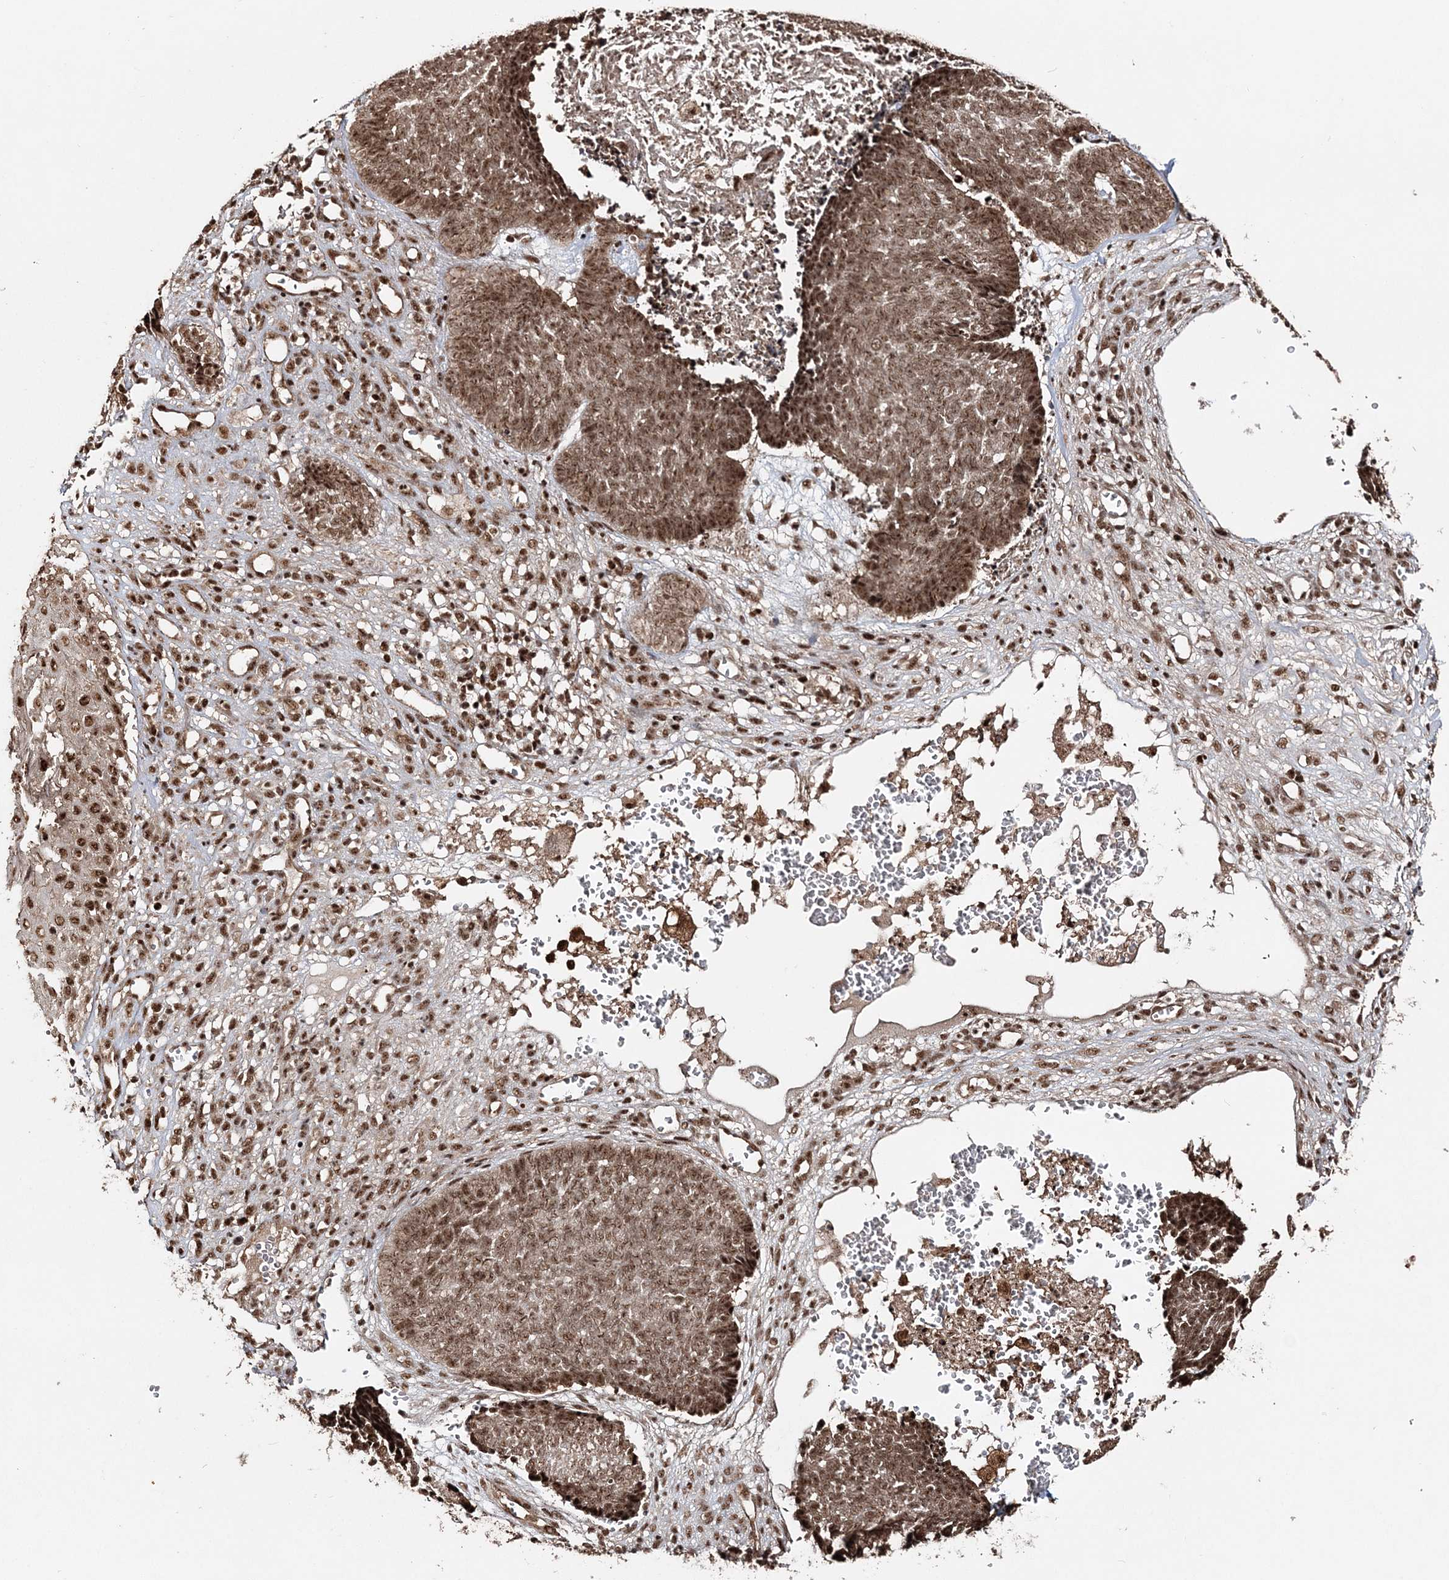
{"staining": {"intensity": "moderate", "quantity": ">75%", "location": "nuclear"}, "tissue": "skin cancer", "cell_type": "Tumor cells", "image_type": "cancer", "snomed": [{"axis": "morphology", "description": "Basal cell carcinoma"}, {"axis": "topography", "description": "Skin"}], "caption": "Skin cancer (basal cell carcinoma) was stained to show a protein in brown. There is medium levels of moderate nuclear staining in approximately >75% of tumor cells.", "gene": "EXOSC8", "patient": {"sex": "male", "age": 84}}